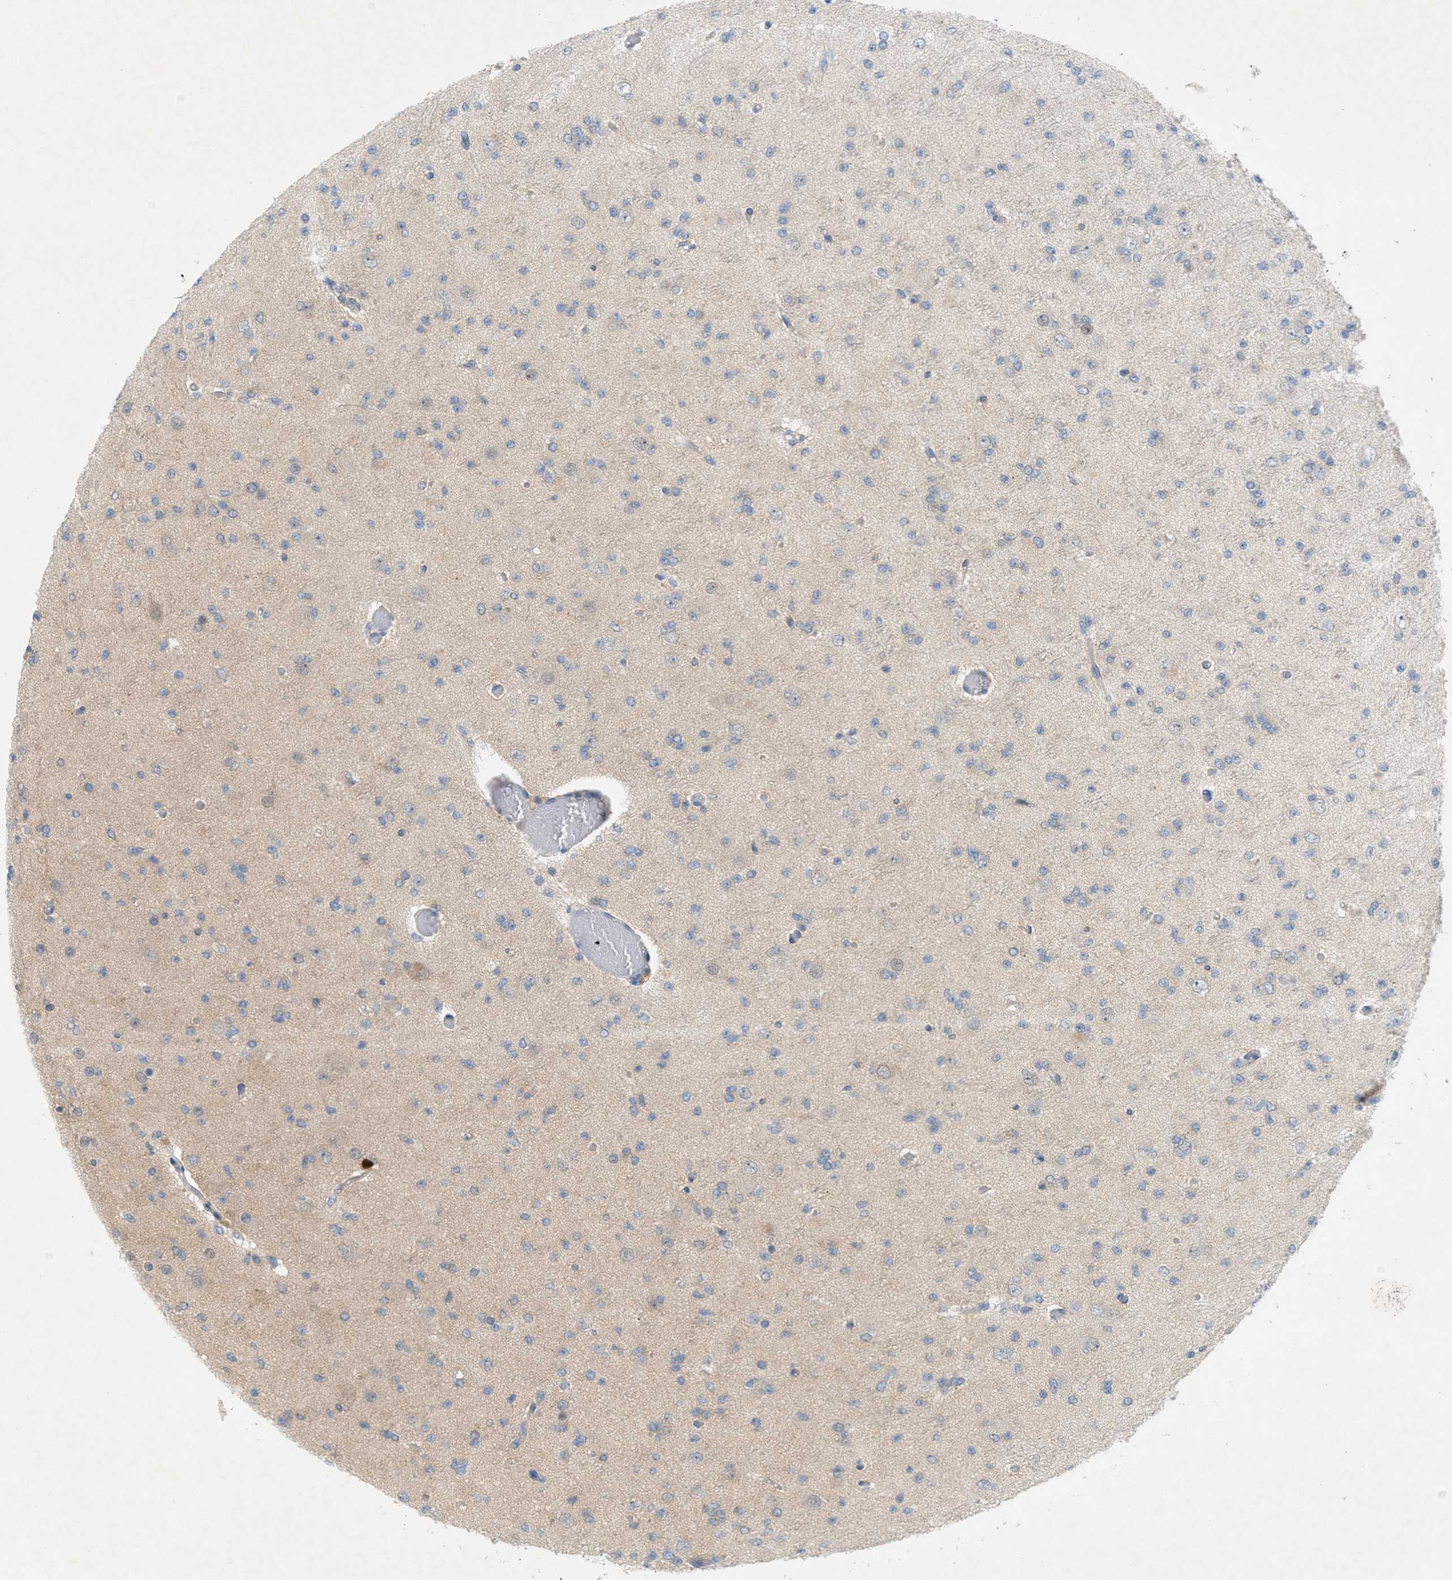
{"staining": {"intensity": "negative", "quantity": "none", "location": "none"}, "tissue": "glioma", "cell_type": "Tumor cells", "image_type": "cancer", "snomed": [{"axis": "morphology", "description": "Glioma, malignant, Low grade"}, {"axis": "topography", "description": "Brain"}], "caption": "Tumor cells show no significant protein staining in glioma.", "gene": "WIPI2", "patient": {"sex": "female", "age": 22}}